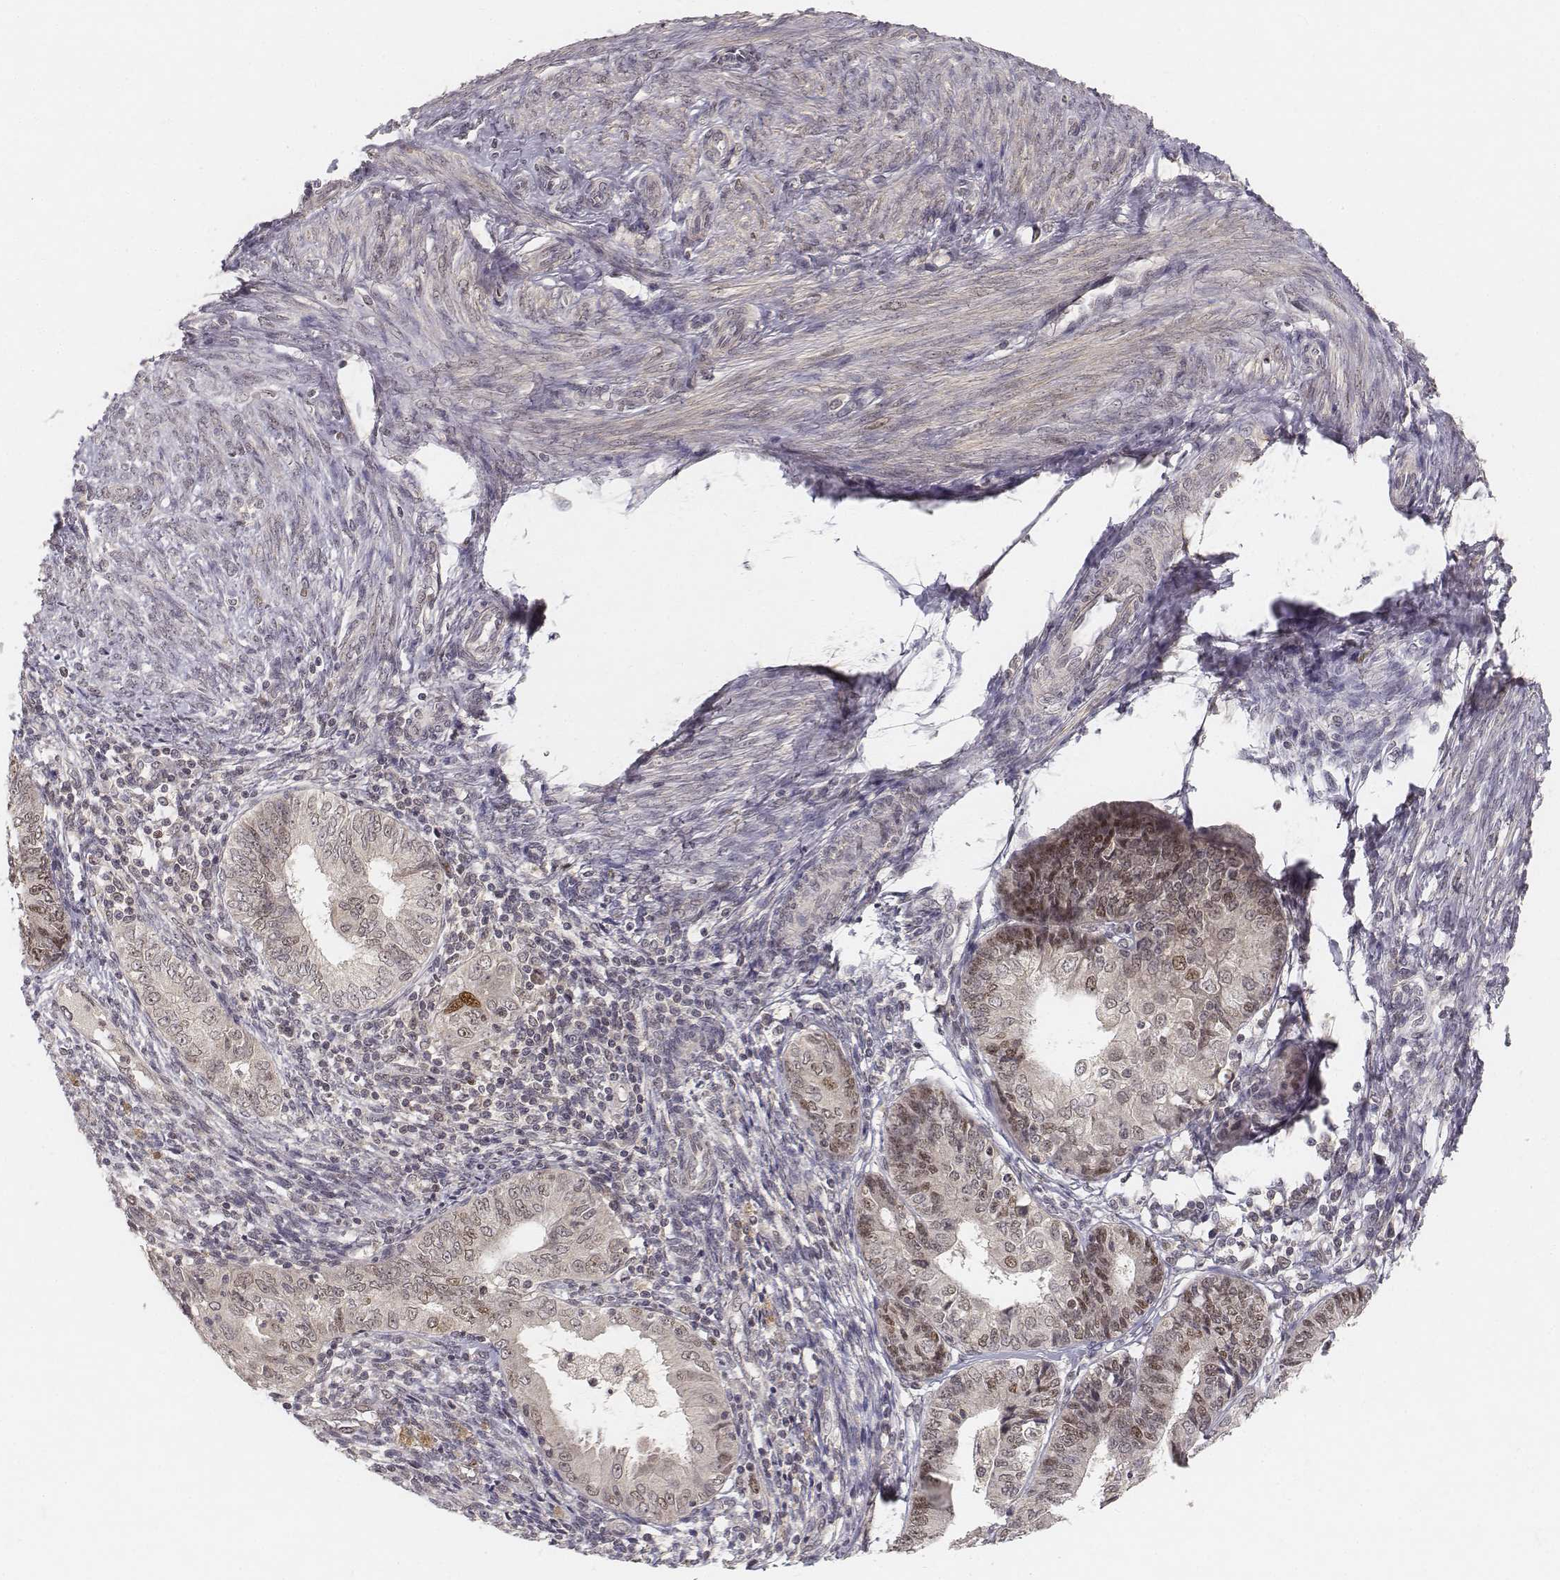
{"staining": {"intensity": "moderate", "quantity": "<25%", "location": "nuclear"}, "tissue": "endometrial cancer", "cell_type": "Tumor cells", "image_type": "cancer", "snomed": [{"axis": "morphology", "description": "Adenocarcinoma, NOS"}, {"axis": "topography", "description": "Endometrium"}], "caption": "Endometrial cancer tissue displays moderate nuclear positivity in about <25% of tumor cells", "gene": "FANCD2", "patient": {"sex": "female", "age": 68}}